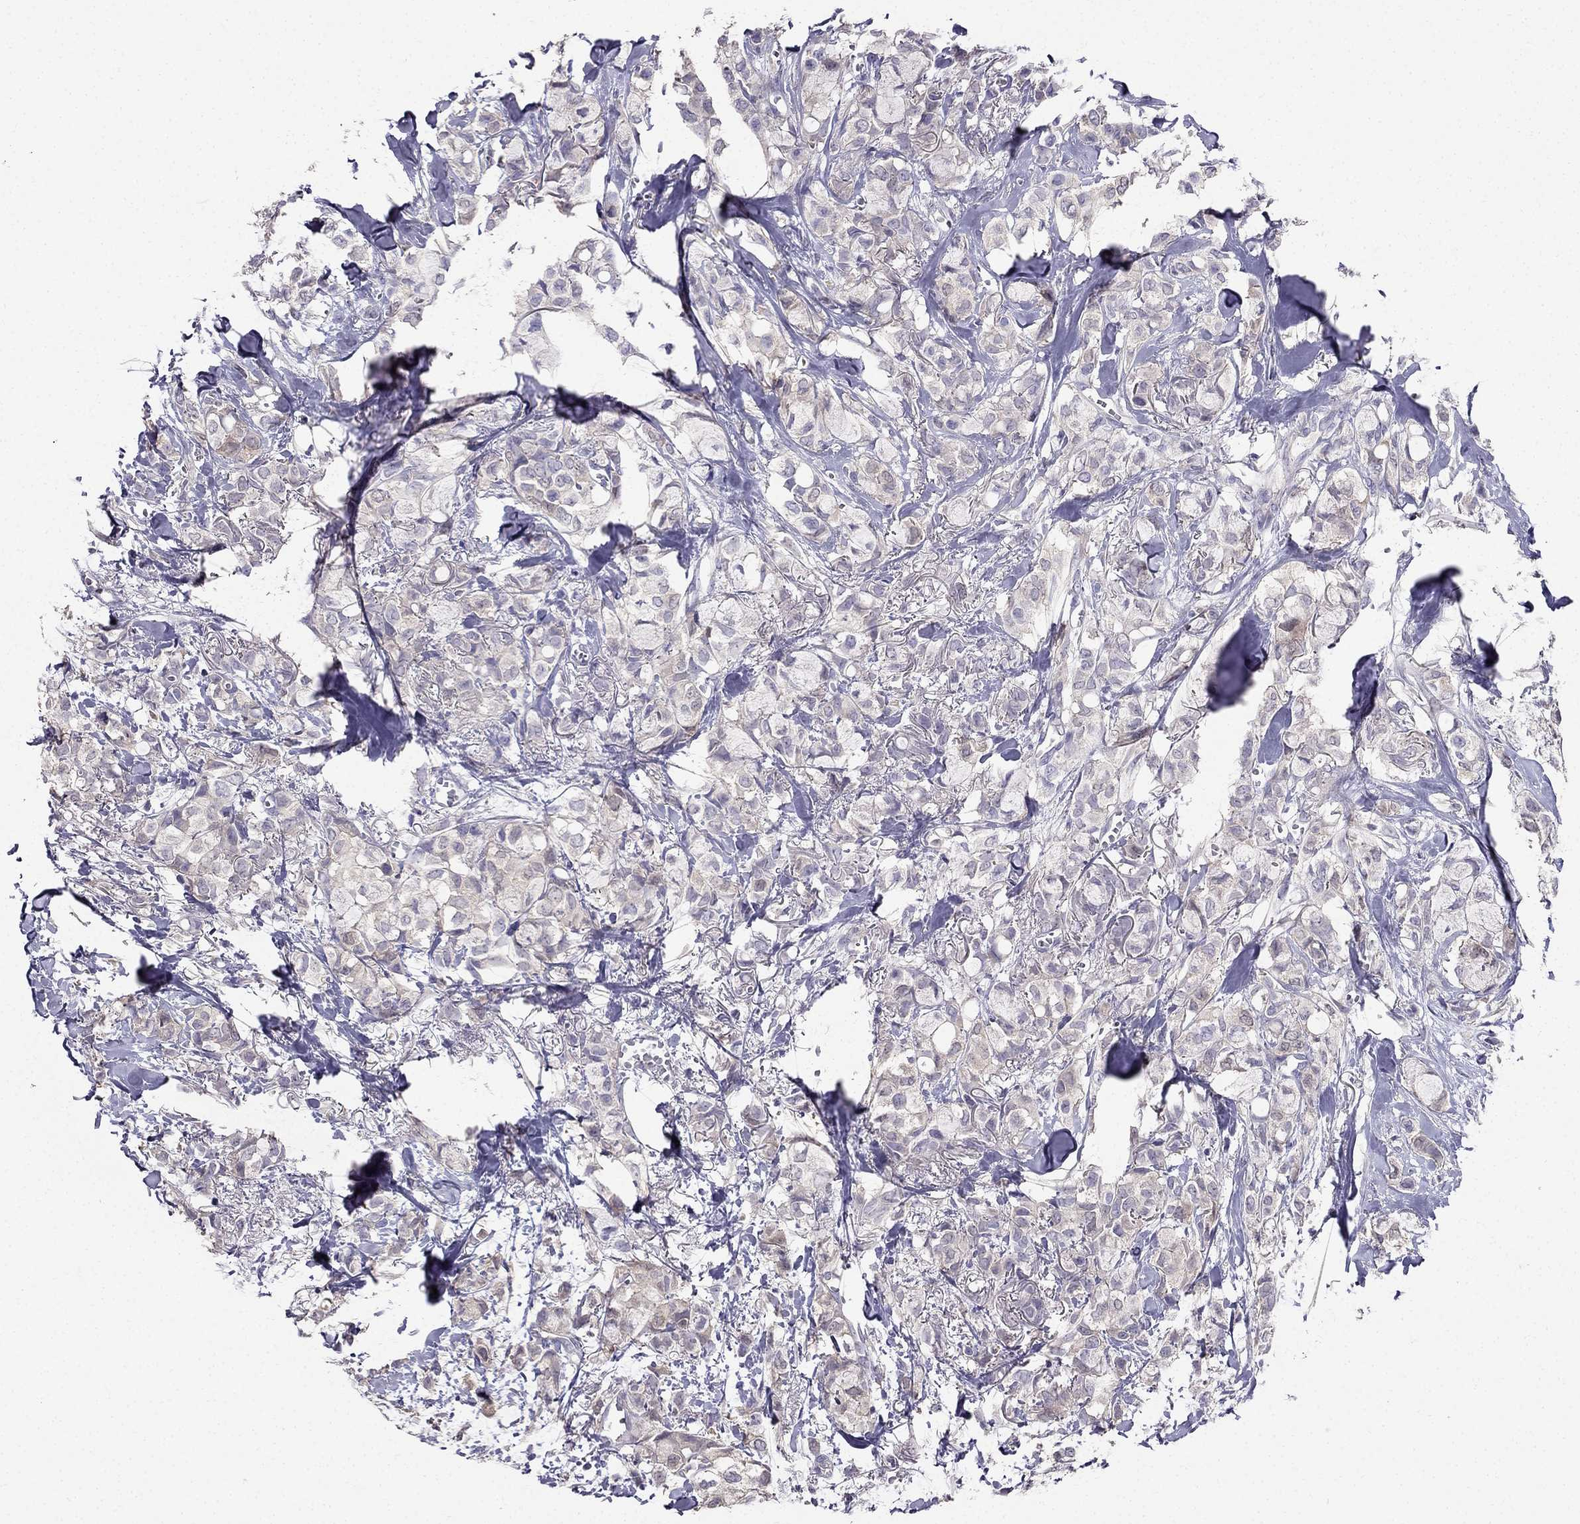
{"staining": {"intensity": "negative", "quantity": "none", "location": "none"}, "tissue": "breast cancer", "cell_type": "Tumor cells", "image_type": "cancer", "snomed": [{"axis": "morphology", "description": "Duct carcinoma"}, {"axis": "topography", "description": "Breast"}], "caption": "This is an immunohistochemistry micrograph of human invasive ductal carcinoma (breast). There is no expression in tumor cells.", "gene": "AS3MT", "patient": {"sex": "female", "age": 85}}